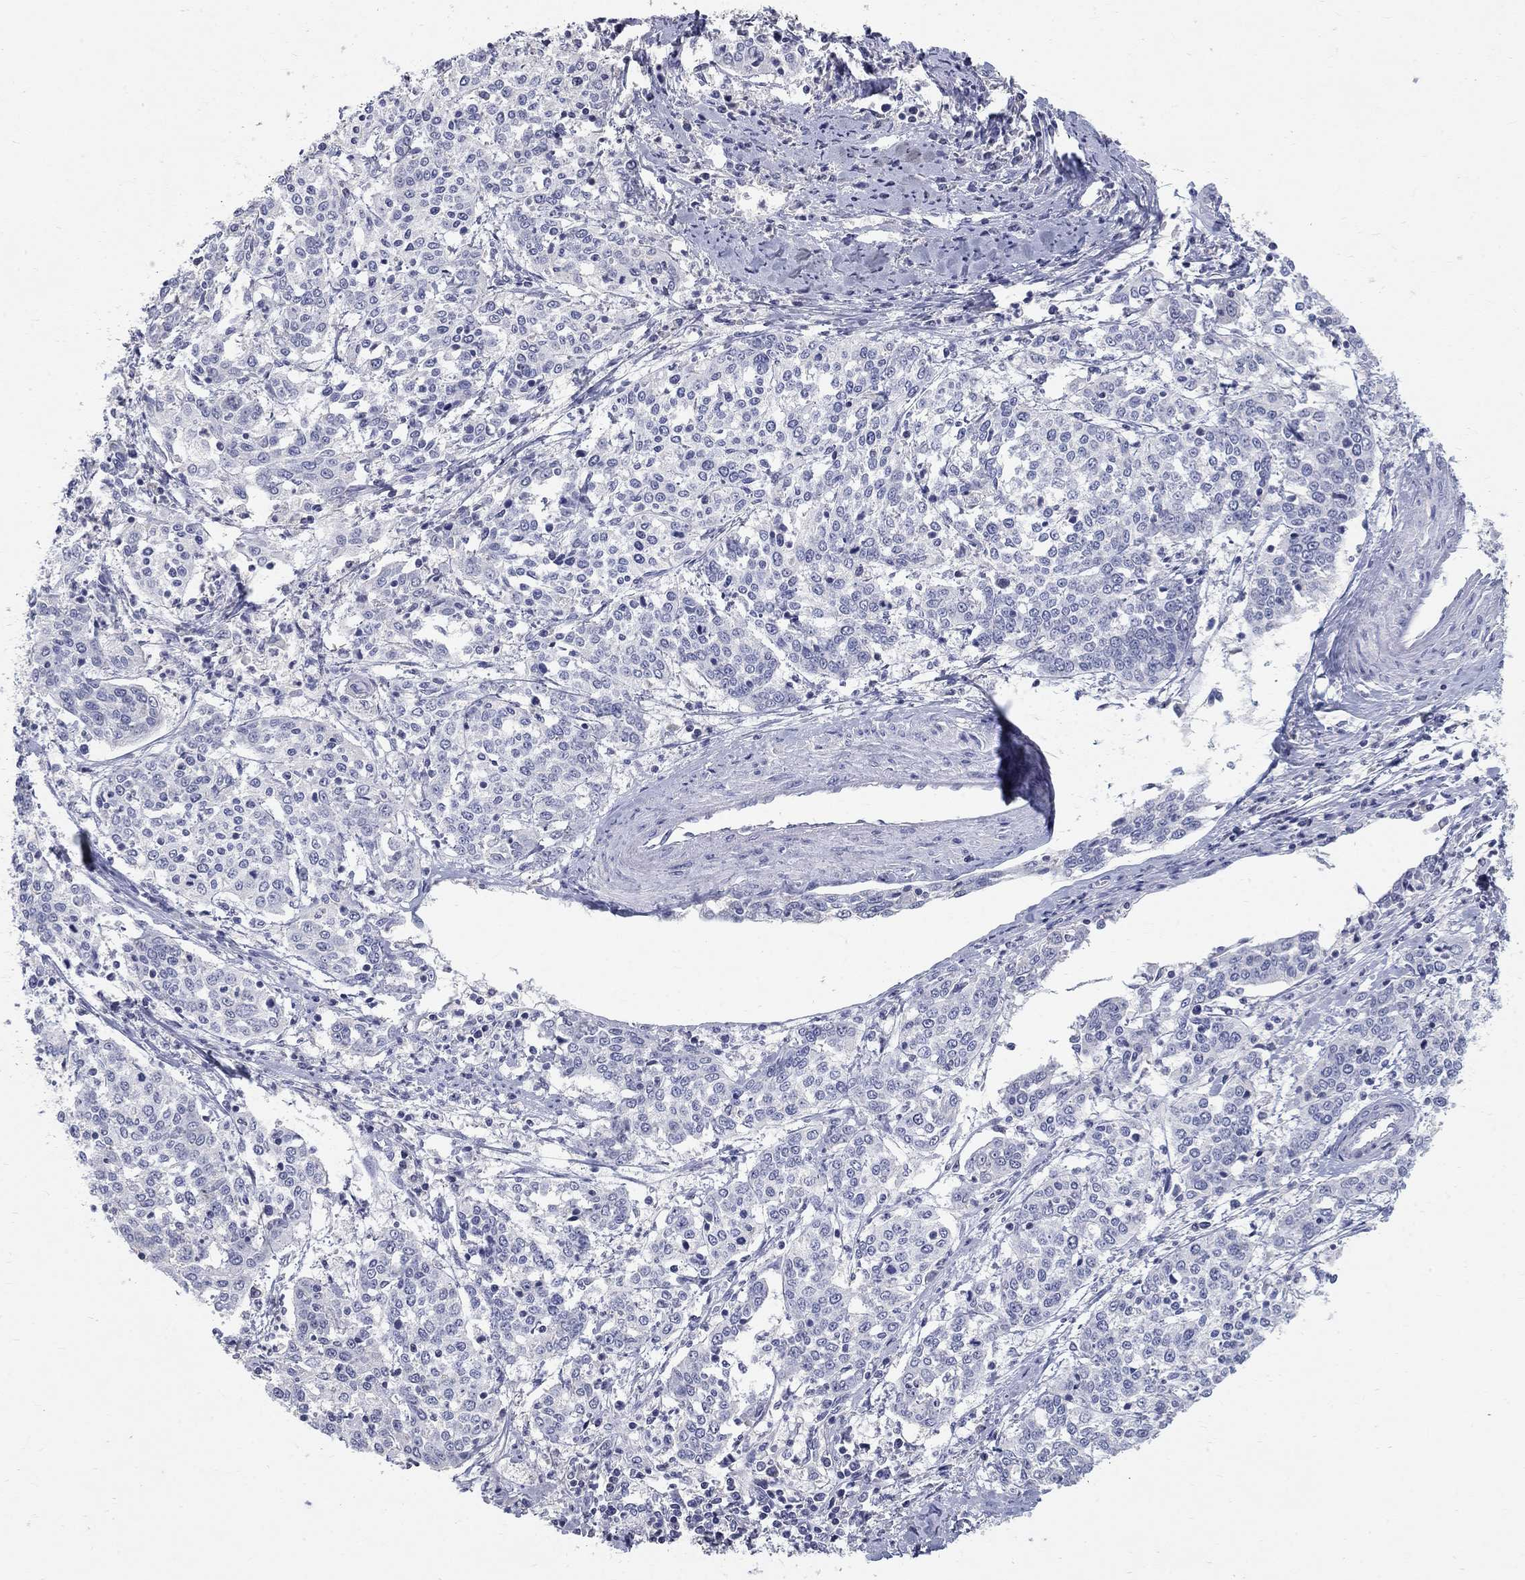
{"staining": {"intensity": "negative", "quantity": "none", "location": "none"}, "tissue": "cervical cancer", "cell_type": "Tumor cells", "image_type": "cancer", "snomed": [{"axis": "morphology", "description": "Squamous cell carcinoma, NOS"}, {"axis": "topography", "description": "Cervix"}], "caption": "Tumor cells are negative for brown protein staining in squamous cell carcinoma (cervical).", "gene": "PTH1R", "patient": {"sex": "female", "age": 41}}